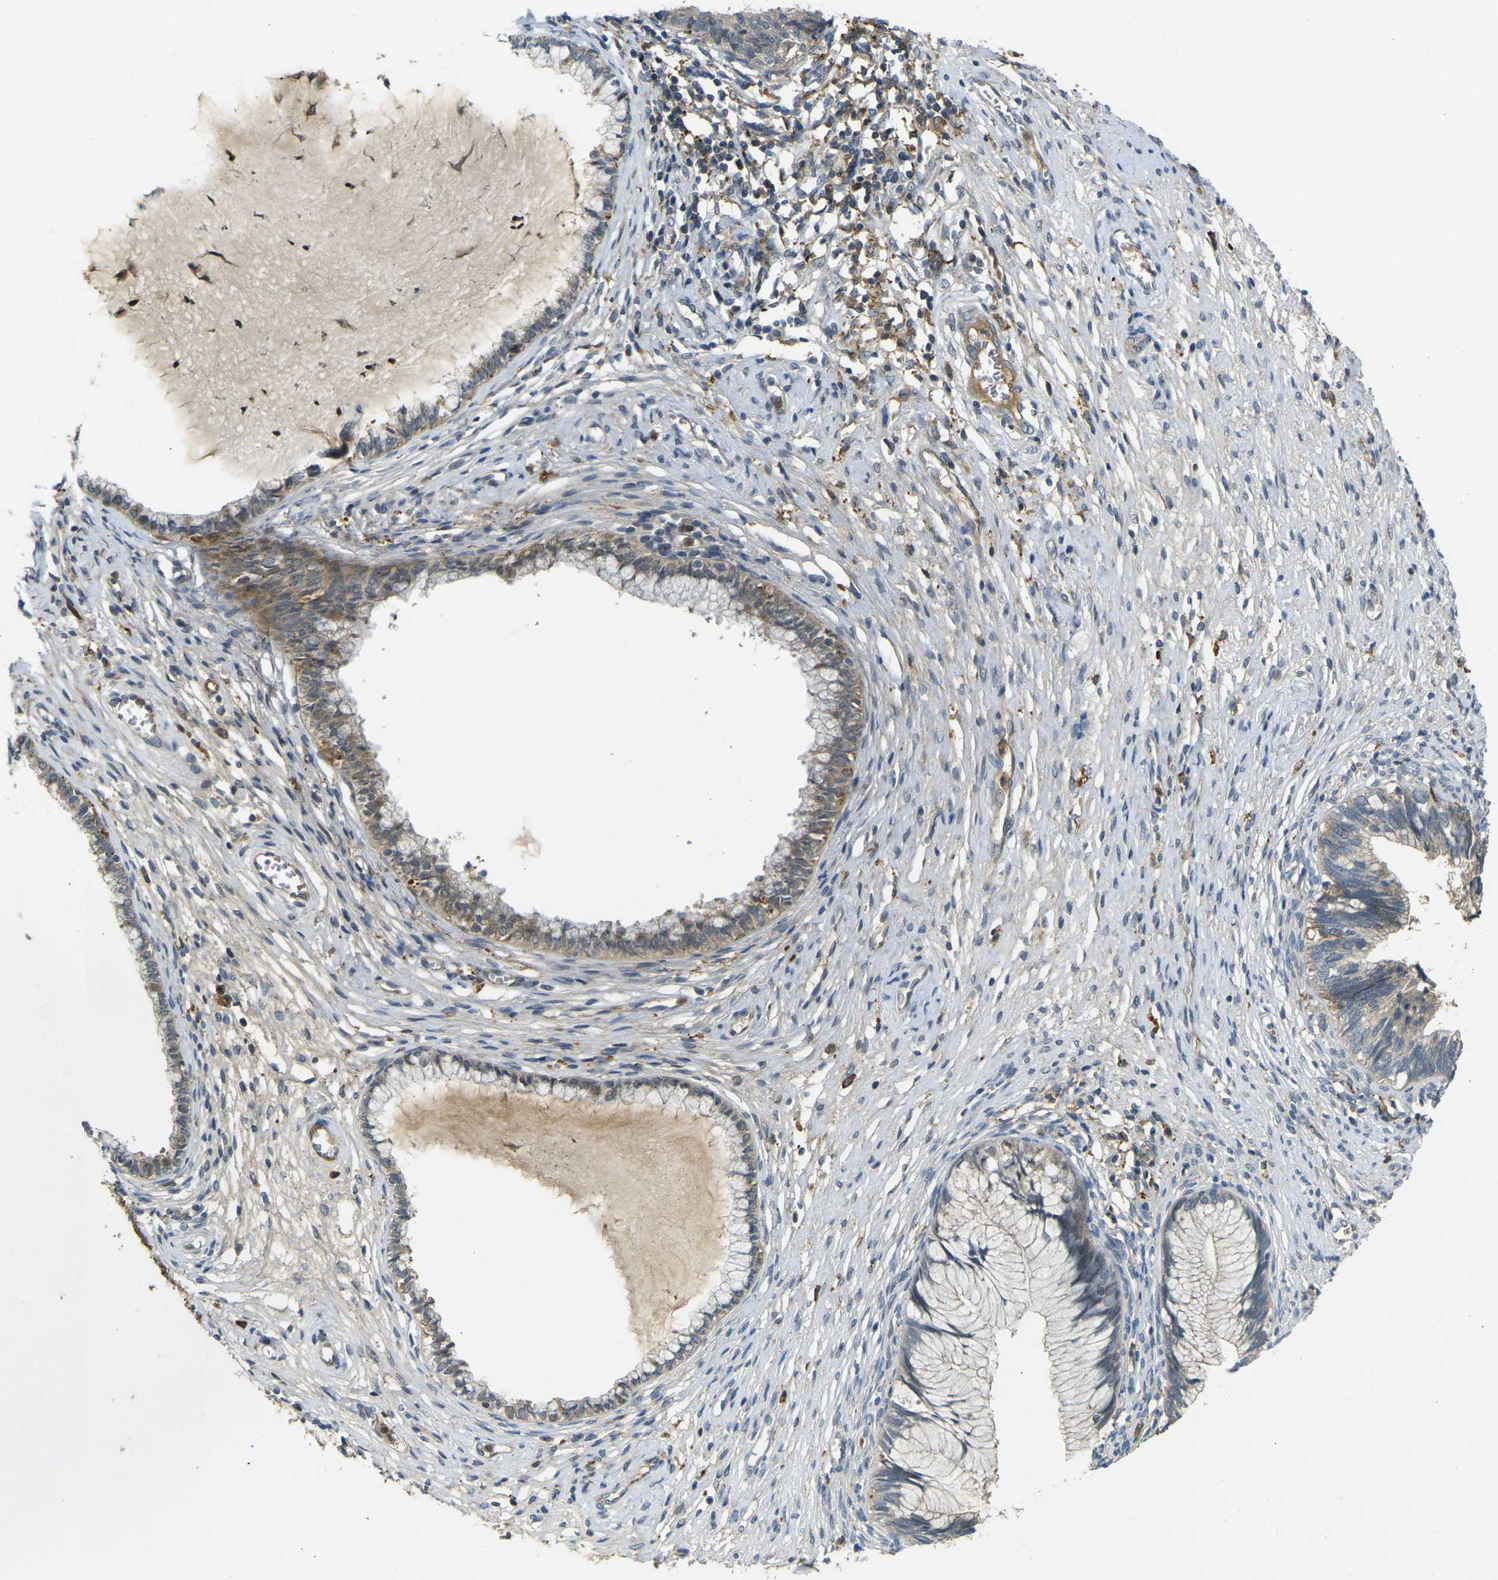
{"staining": {"intensity": "weak", "quantity": ">75%", "location": "cytoplasmic/membranous"}, "tissue": "cervical cancer", "cell_type": "Tumor cells", "image_type": "cancer", "snomed": [{"axis": "morphology", "description": "Adenocarcinoma, NOS"}, {"axis": "topography", "description": "Cervix"}], "caption": "Human cervical adenocarcinoma stained with a protein marker demonstrates weak staining in tumor cells.", "gene": "PIGL", "patient": {"sex": "female", "age": 44}}